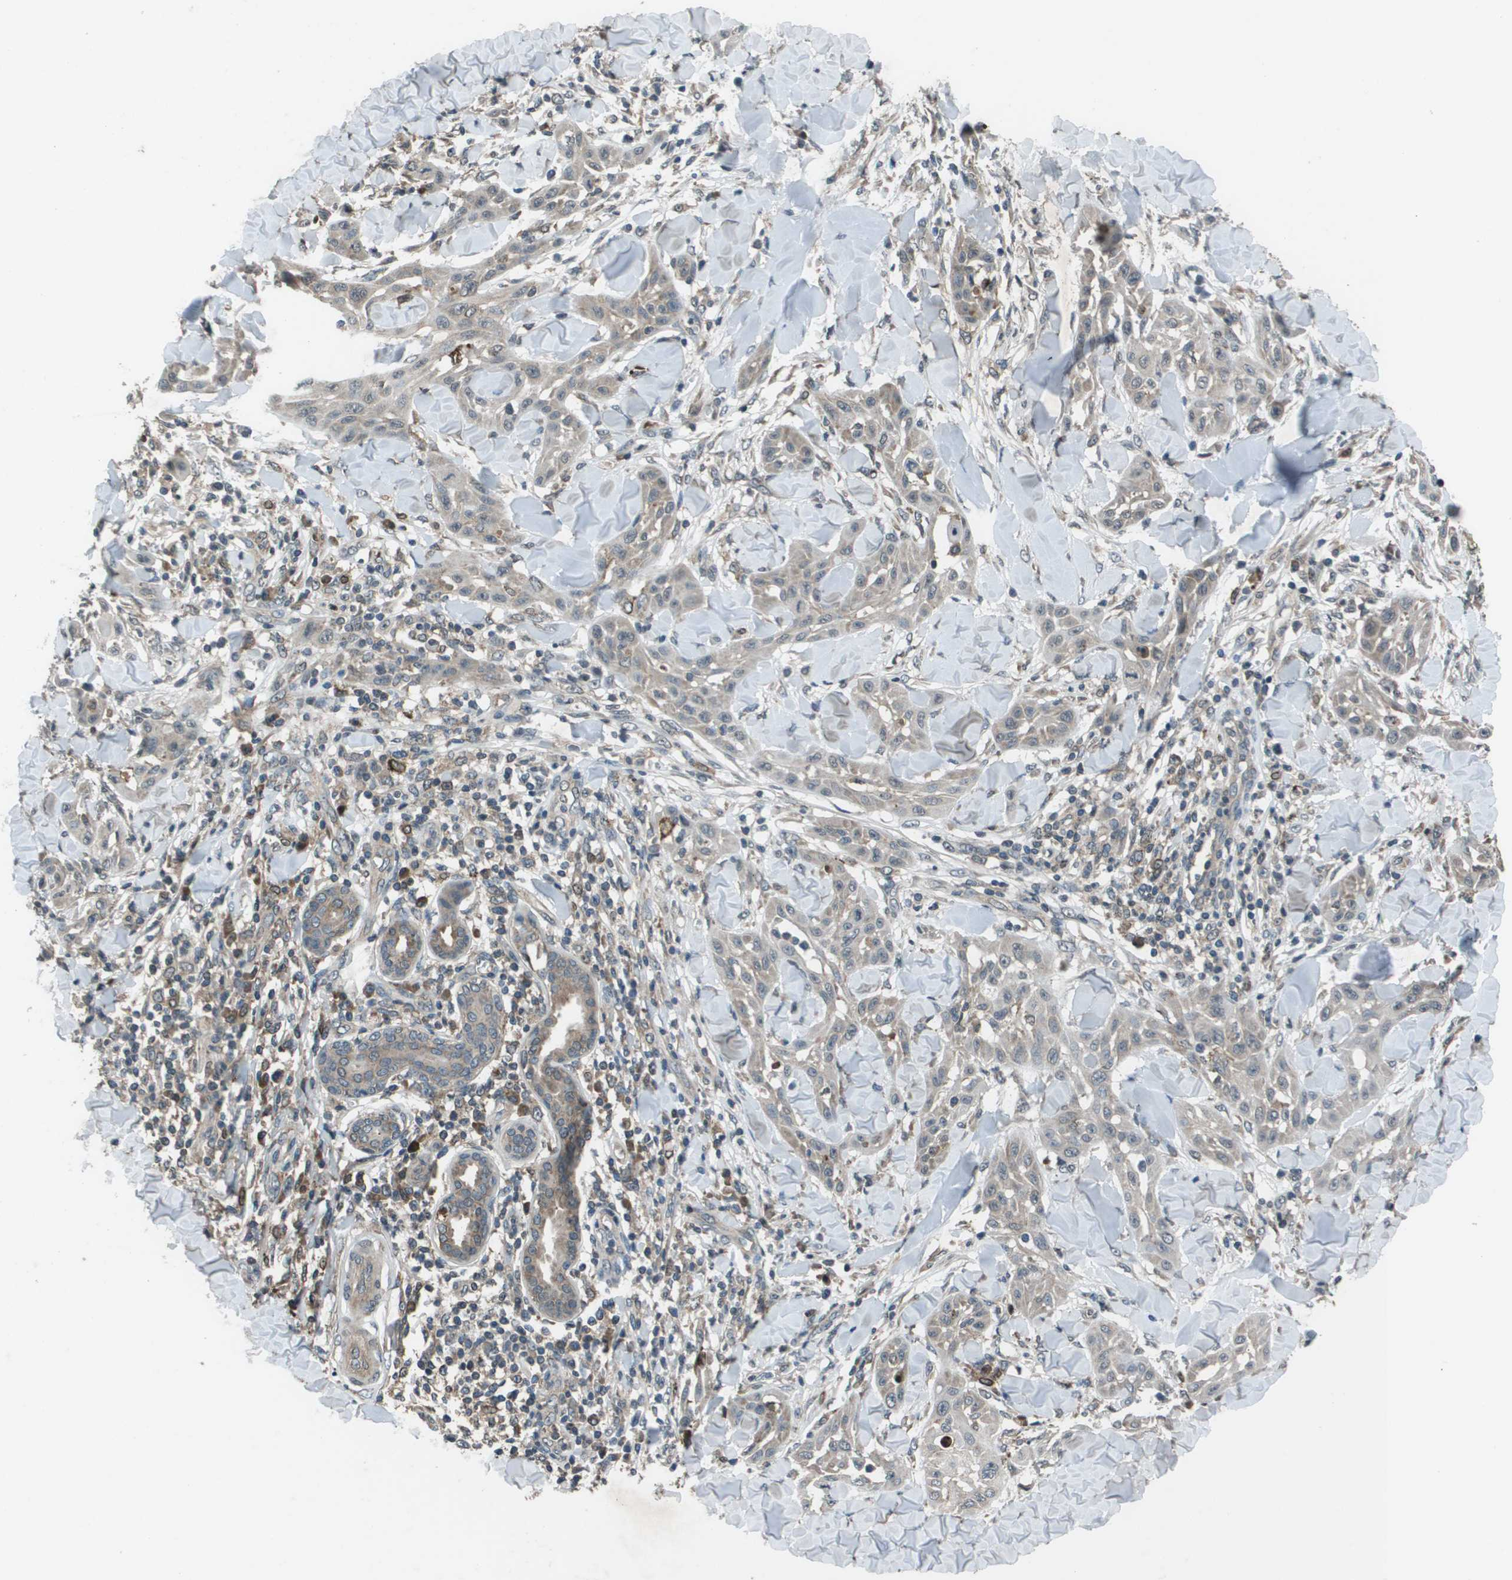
{"staining": {"intensity": "negative", "quantity": "none", "location": "none"}, "tissue": "skin cancer", "cell_type": "Tumor cells", "image_type": "cancer", "snomed": [{"axis": "morphology", "description": "Squamous cell carcinoma, NOS"}, {"axis": "topography", "description": "Skin"}], "caption": "A histopathology image of human skin squamous cell carcinoma is negative for staining in tumor cells.", "gene": "GOSR2", "patient": {"sex": "male", "age": 24}}